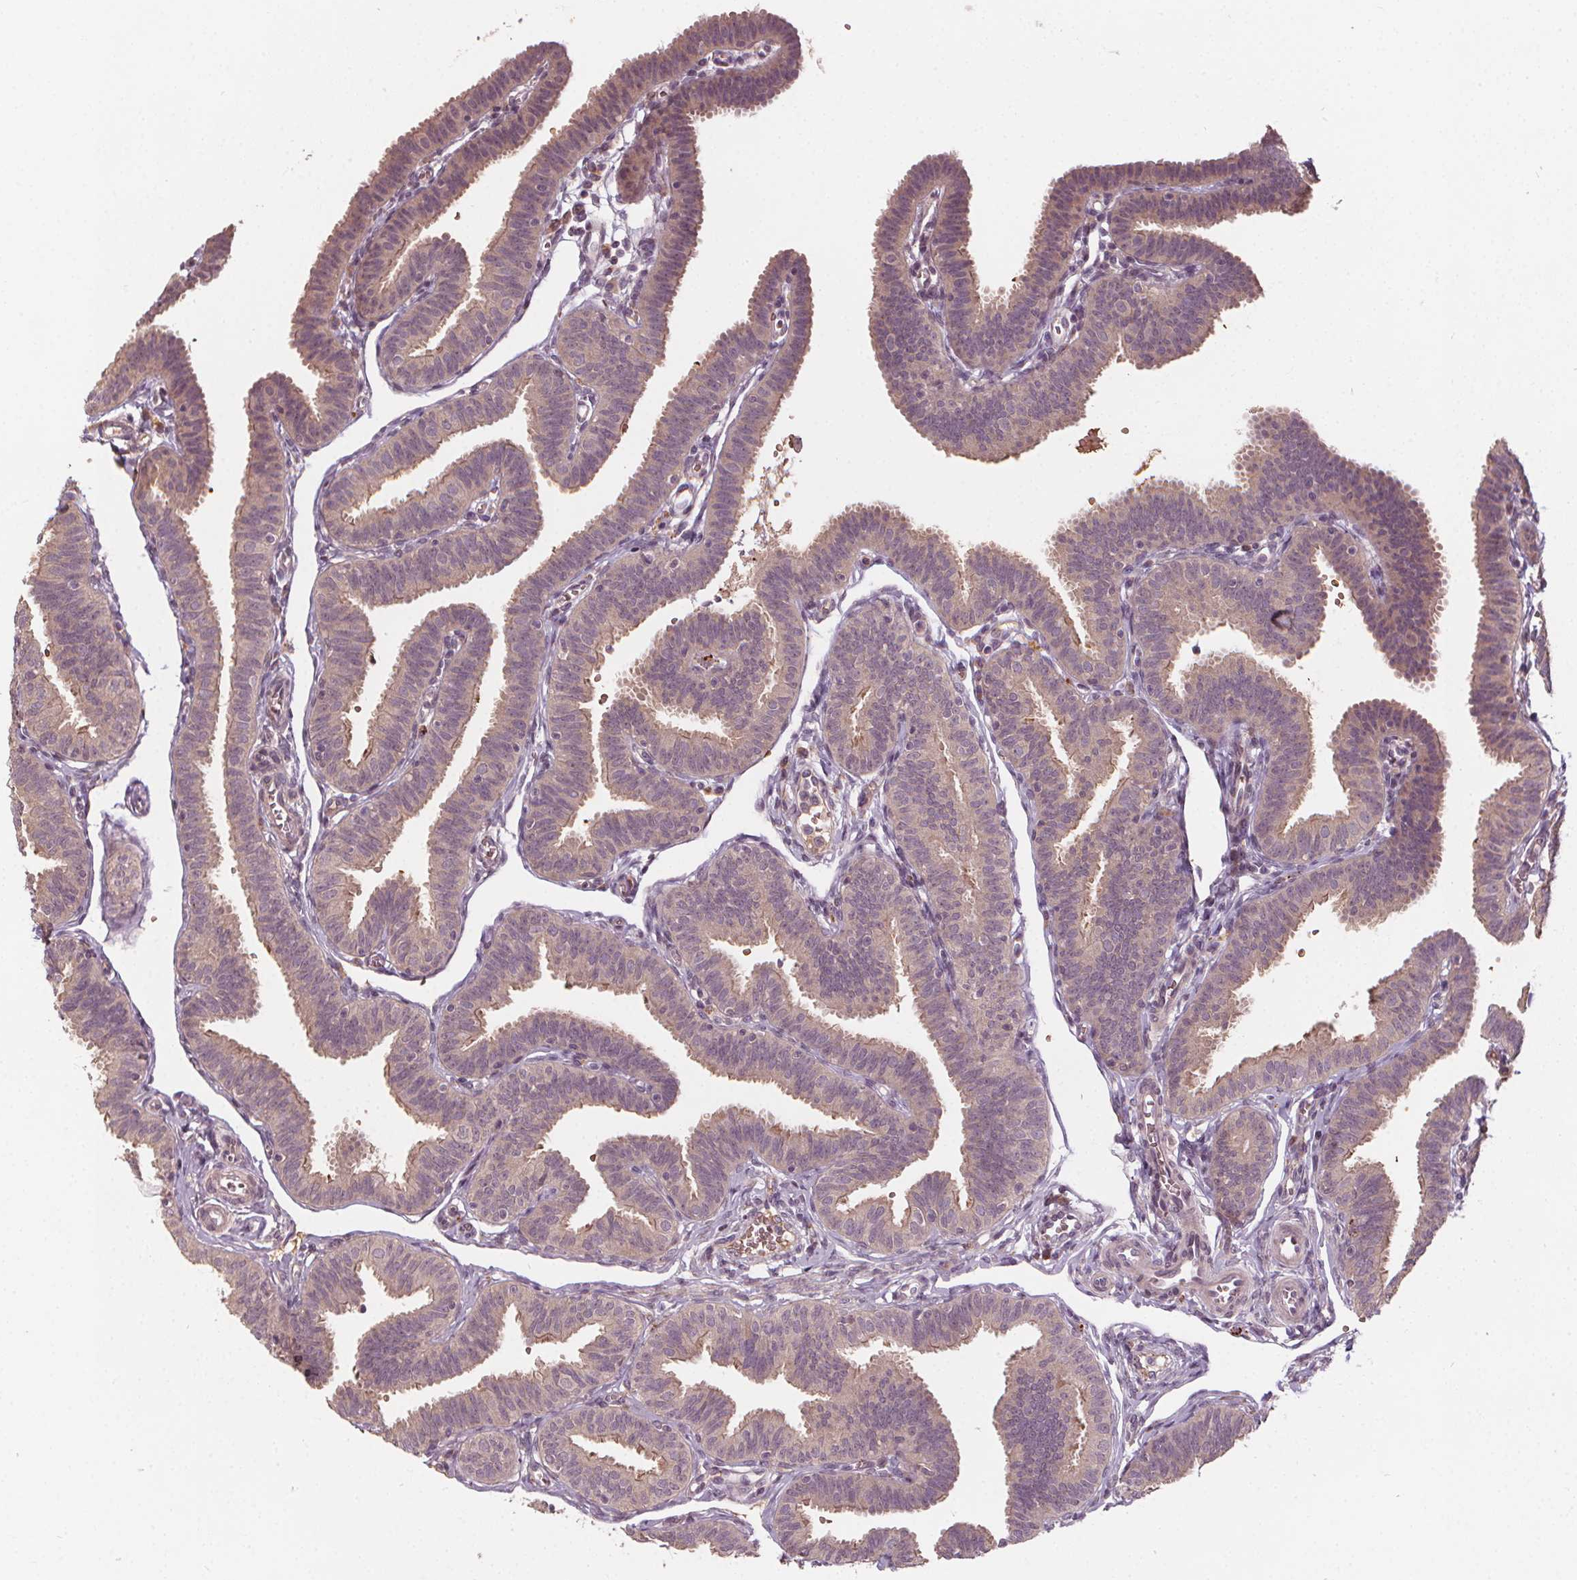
{"staining": {"intensity": "weak", "quantity": "25%-75%", "location": "cytoplasmic/membranous"}, "tissue": "fallopian tube", "cell_type": "Glandular cells", "image_type": "normal", "snomed": [{"axis": "morphology", "description": "Normal tissue, NOS"}, {"axis": "topography", "description": "Fallopian tube"}], "caption": "Immunohistochemistry (DAB) staining of unremarkable fallopian tube reveals weak cytoplasmic/membranous protein staining in approximately 25%-75% of glandular cells. The protein is shown in brown color, while the nuclei are stained blue.", "gene": "IPO13", "patient": {"sex": "female", "age": 25}}